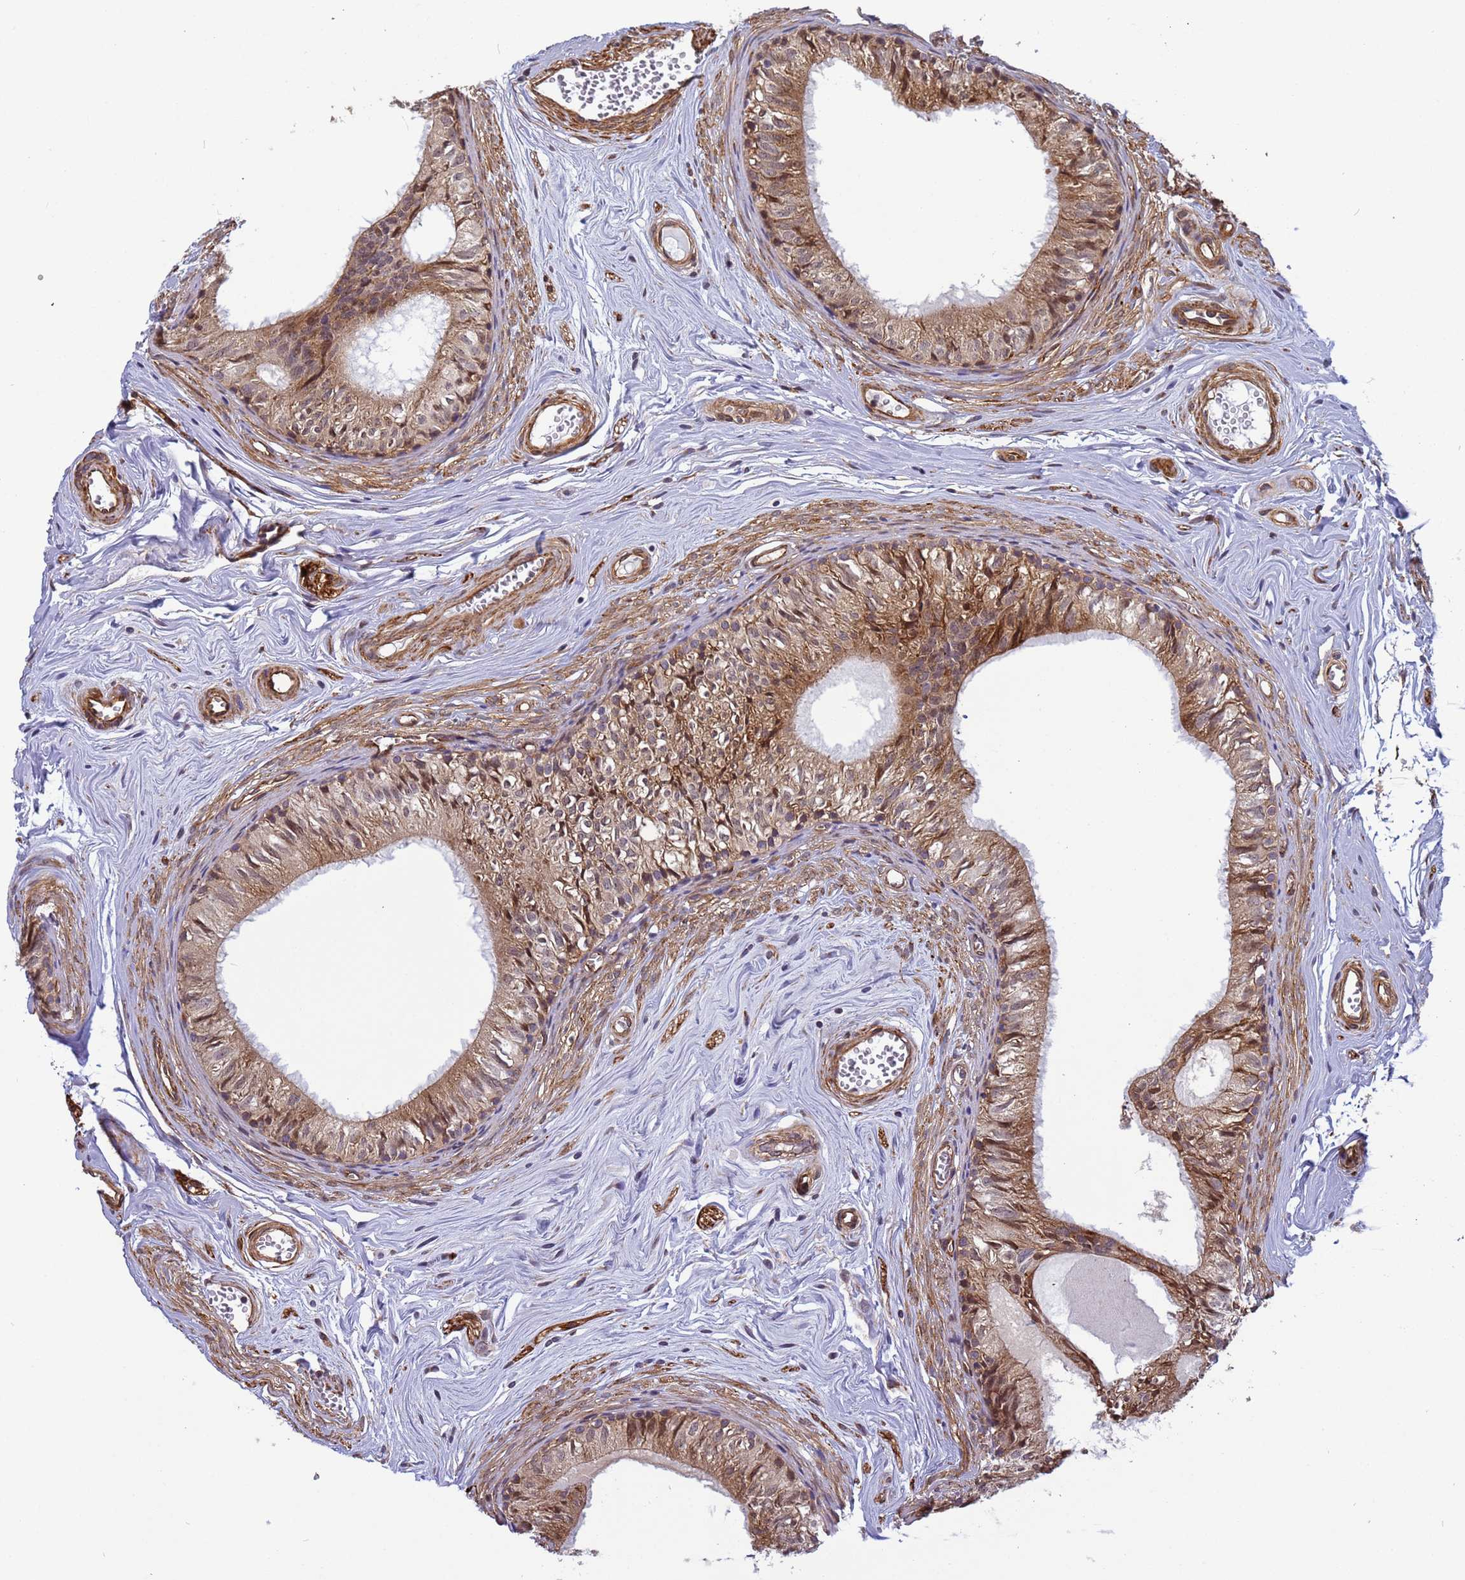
{"staining": {"intensity": "moderate", "quantity": ">75%", "location": "cytoplasmic/membranous"}, "tissue": "epididymis", "cell_type": "Glandular cells", "image_type": "normal", "snomed": [{"axis": "morphology", "description": "Normal tissue, NOS"}, {"axis": "topography", "description": "Epididymis"}], "caption": "Glandular cells exhibit medium levels of moderate cytoplasmic/membranous staining in approximately >75% of cells in normal epididymis. (DAB = brown stain, brightfield microscopy at high magnification).", "gene": "ITGB4", "patient": {"sex": "male", "age": 36}}